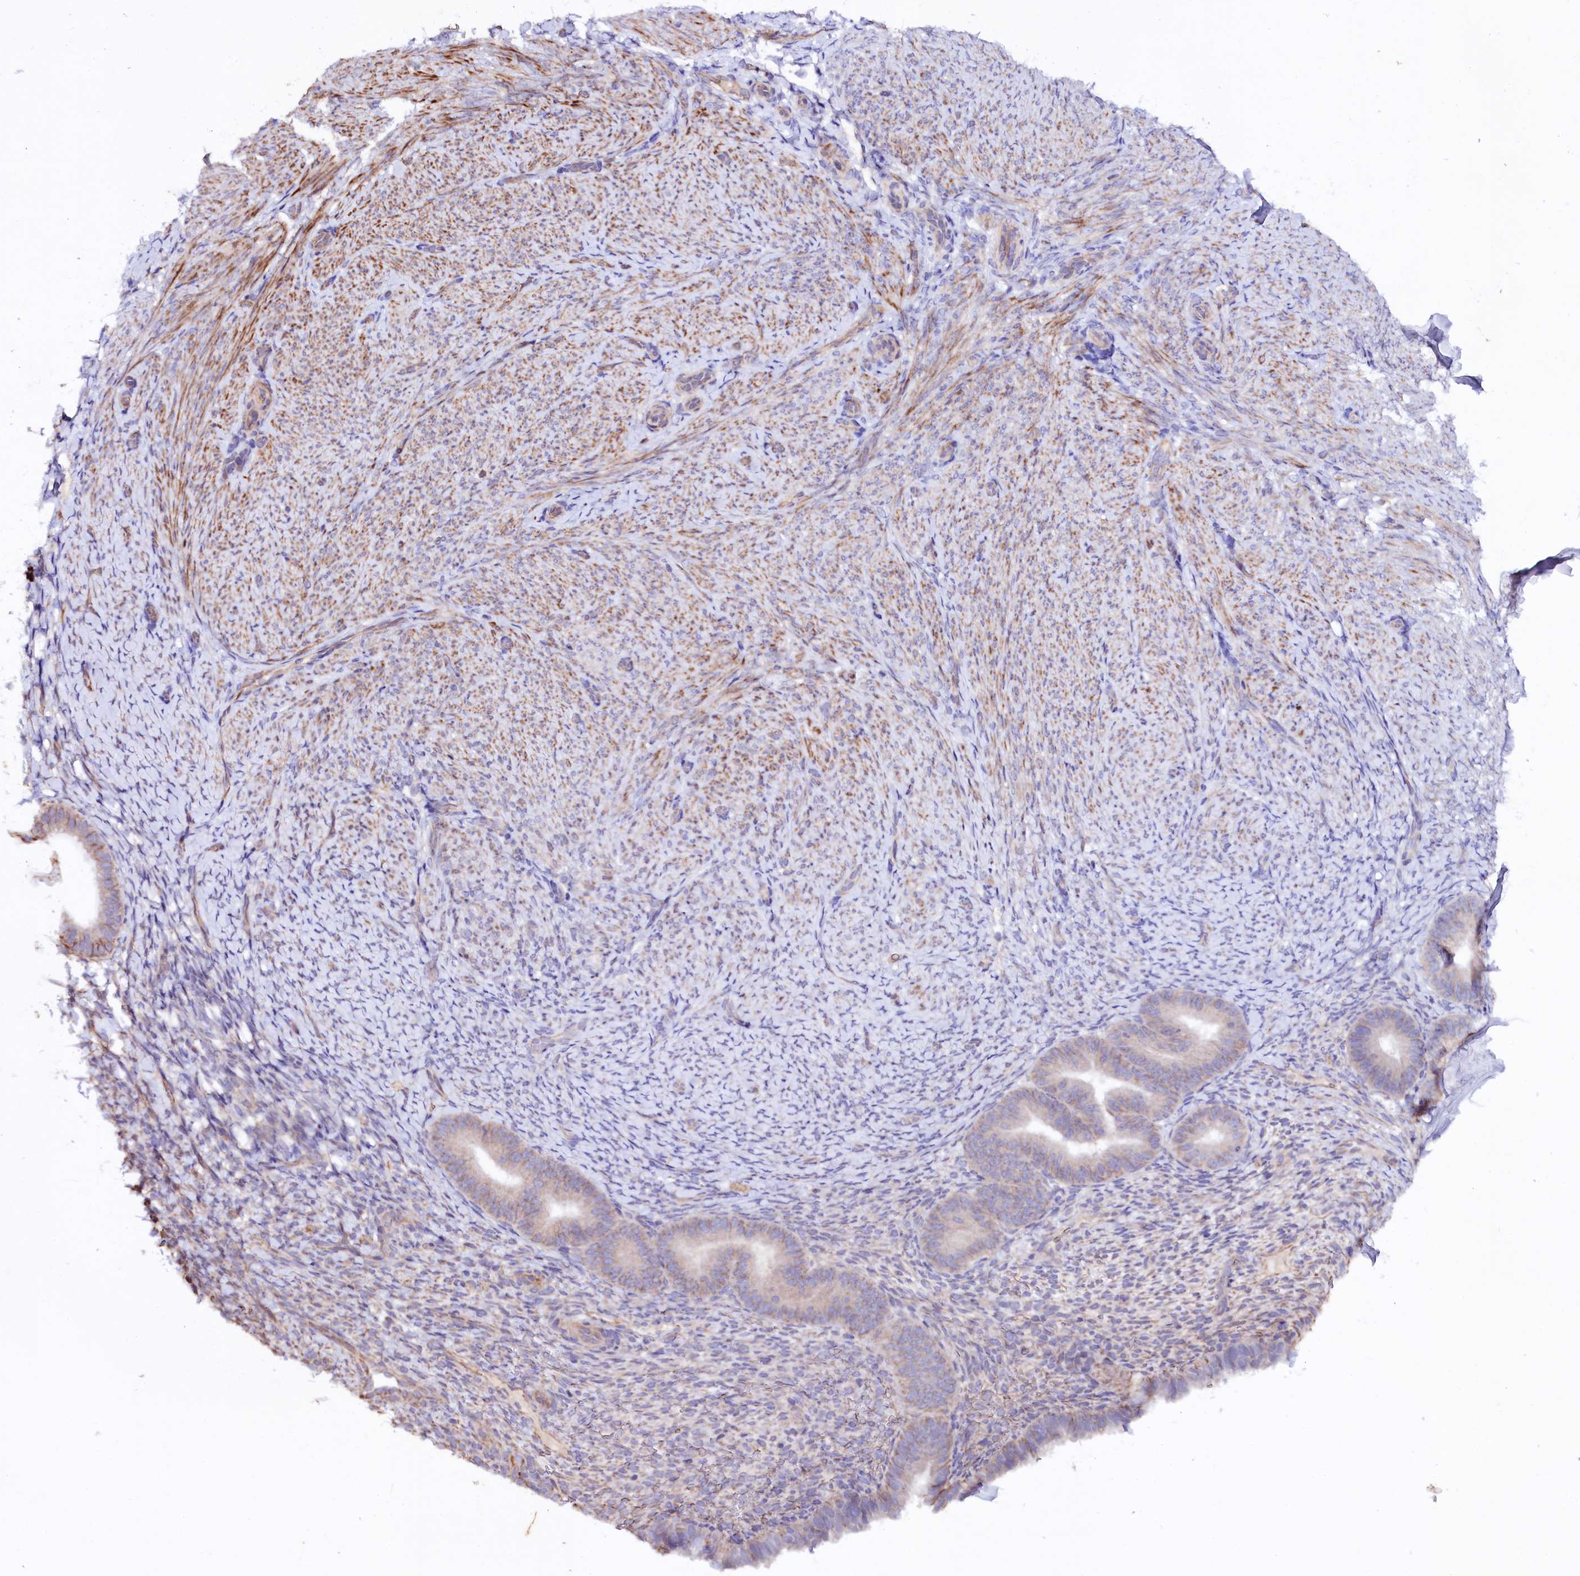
{"staining": {"intensity": "negative", "quantity": "none", "location": "none"}, "tissue": "endometrium", "cell_type": "Cells in endometrial stroma", "image_type": "normal", "snomed": [{"axis": "morphology", "description": "Normal tissue, NOS"}, {"axis": "topography", "description": "Endometrium"}], "caption": "The micrograph demonstrates no significant positivity in cells in endometrial stroma of endometrium. (Brightfield microscopy of DAB (3,3'-diaminobenzidine) immunohistochemistry (IHC) at high magnification).", "gene": "SLC7A1", "patient": {"sex": "female", "age": 65}}